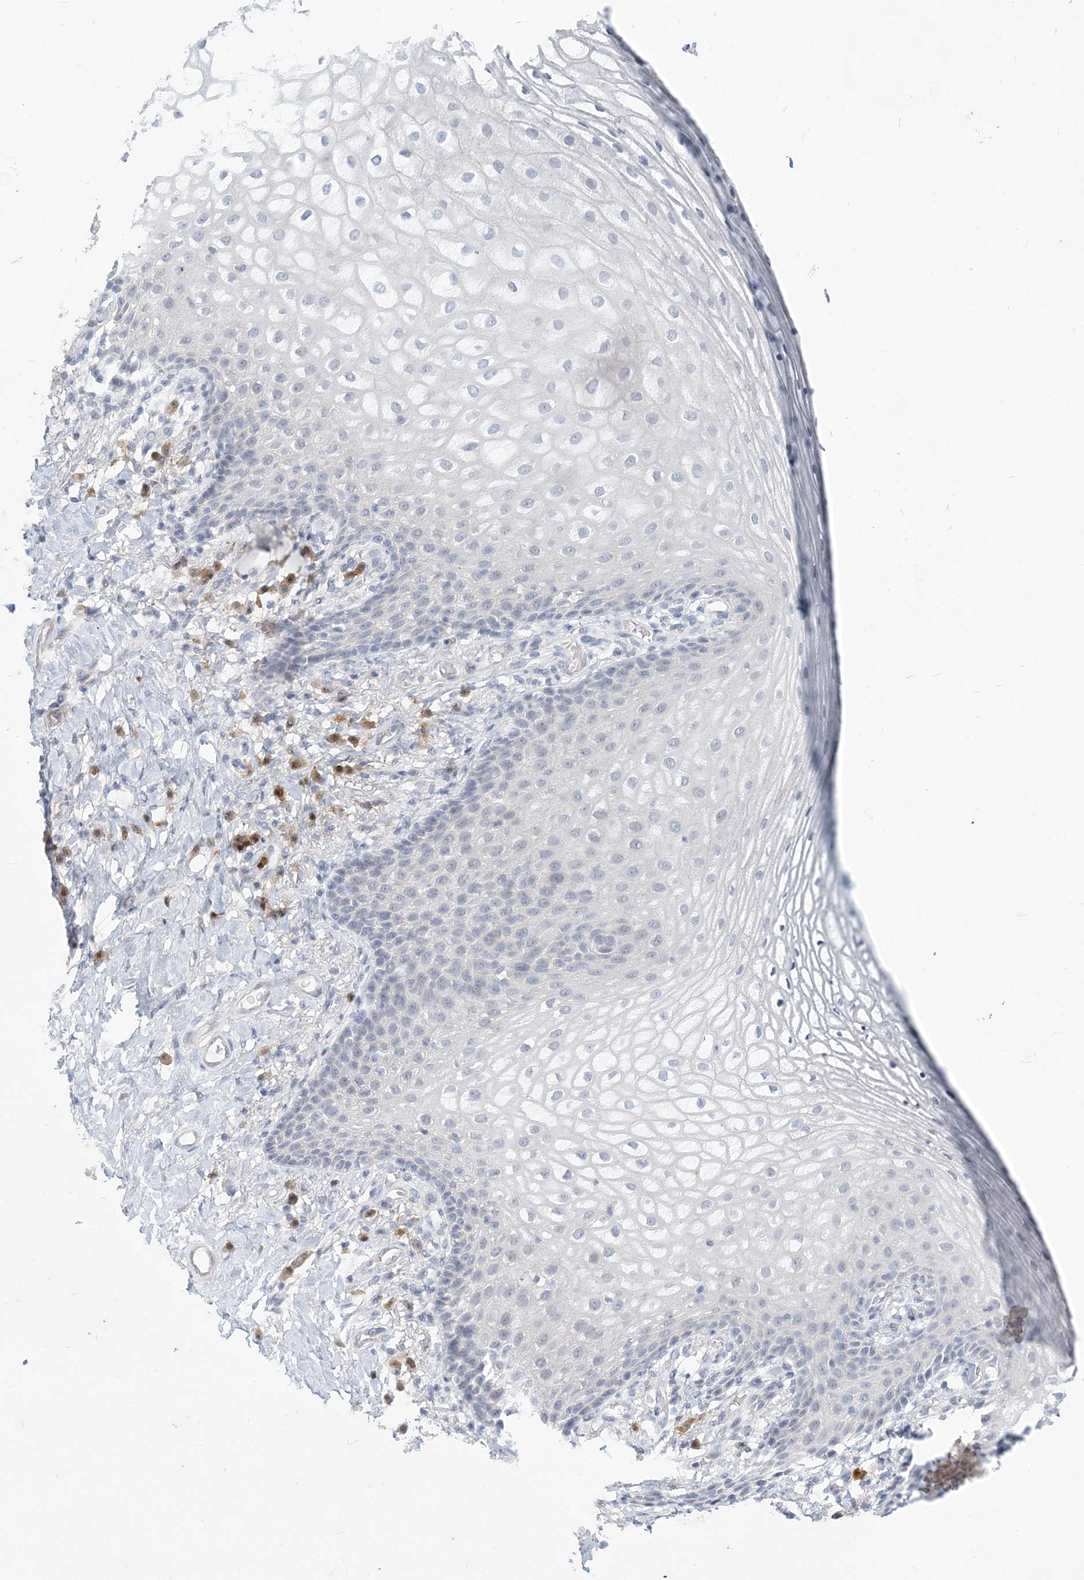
{"staining": {"intensity": "negative", "quantity": "none", "location": "none"}, "tissue": "vagina", "cell_type": "Squamous epithelial cells", "image_type": "normal", "snomed": [{"axis": "morphology", "description": "Normal tissue, NOS"}, {"axis": "topography", "description": "Vagina"}], "caption": "Immunohistochemistry (IHC) of unremarkable human vagina demonstrates no expression in squamous epithelial cells.", "gene": "GMPPA", "patient": {"sex": "female", "age": 60}}